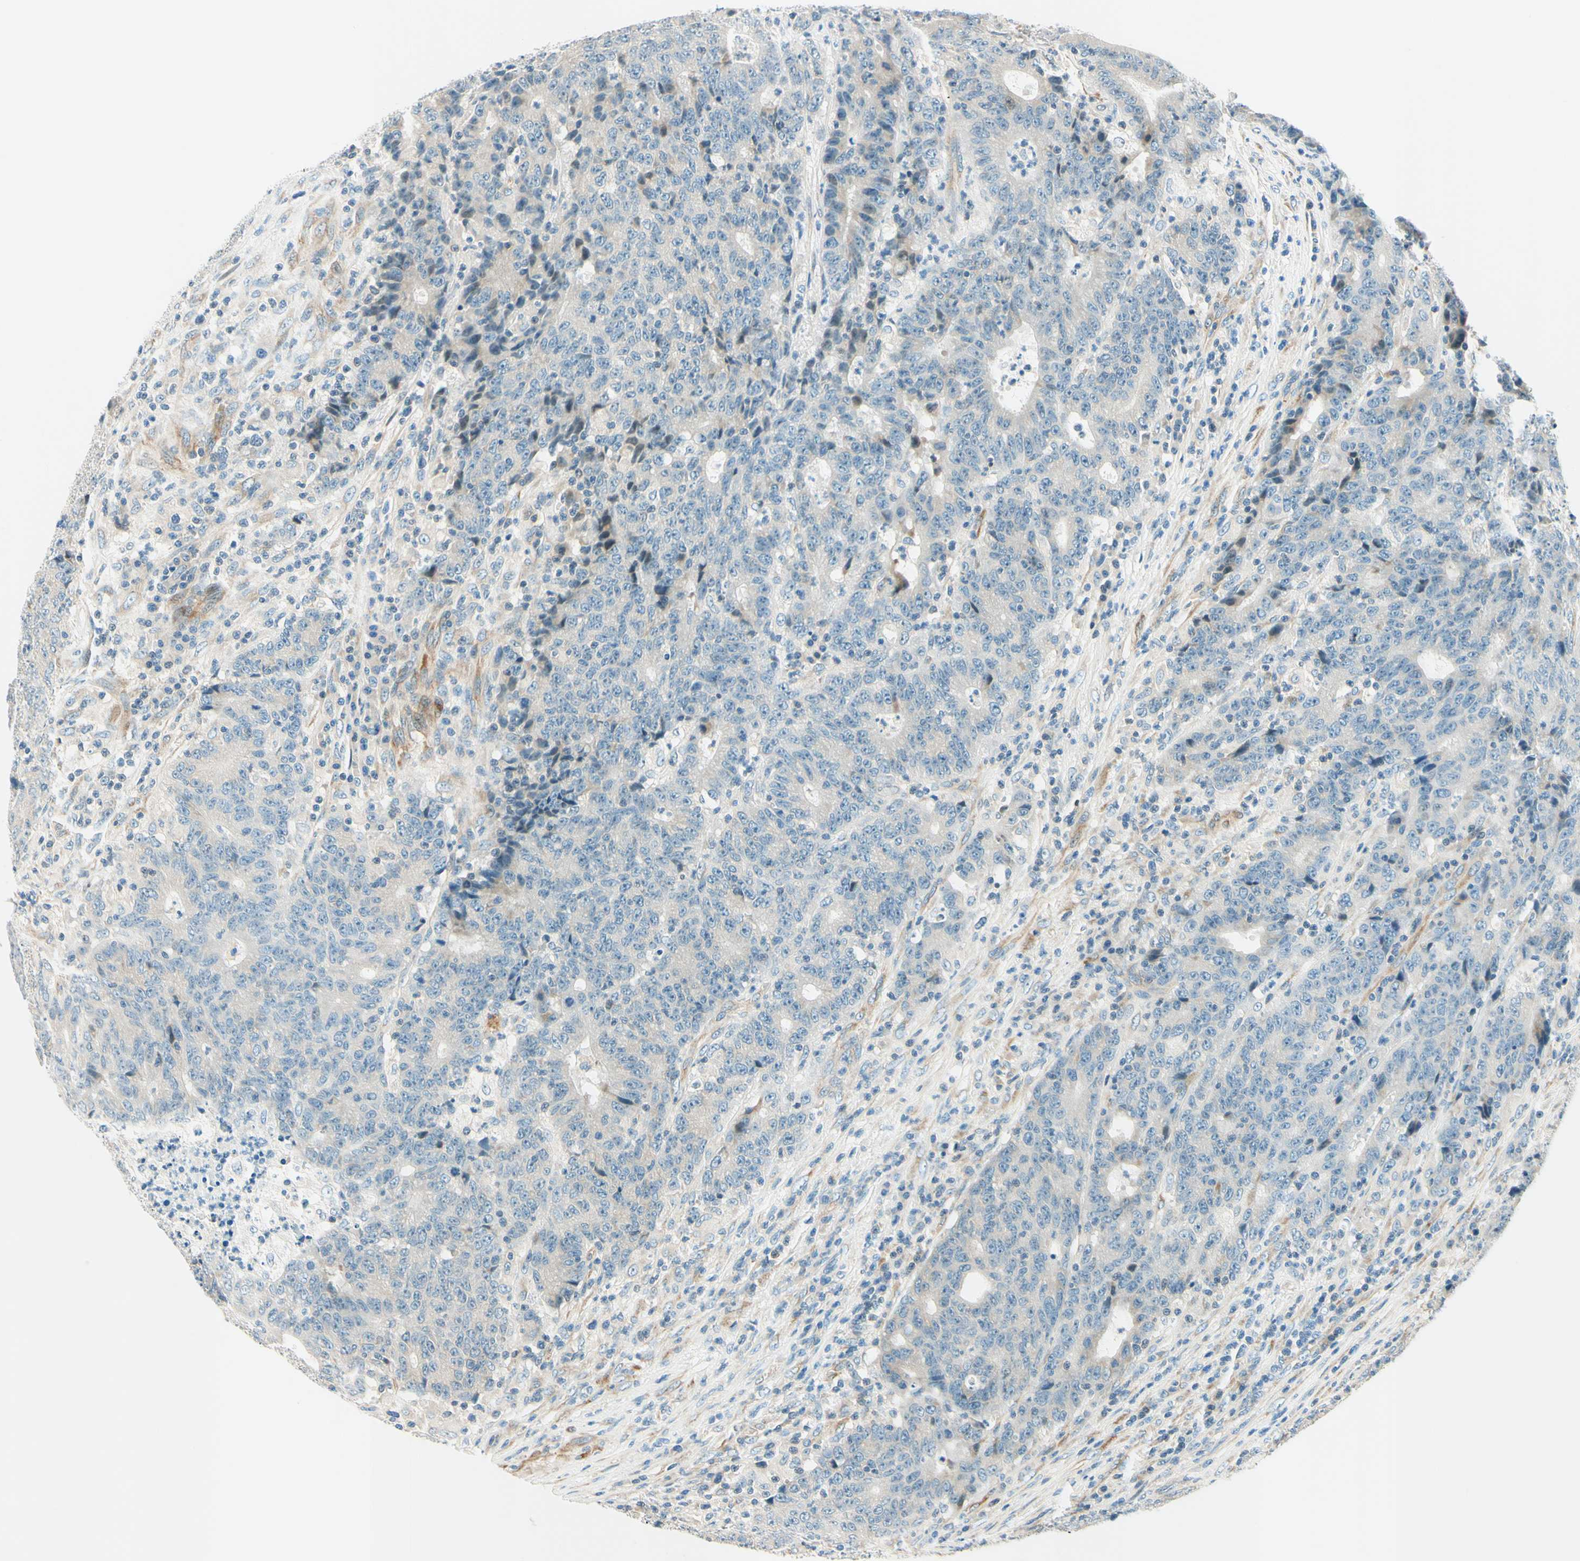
{"staining": {"intensity": "negative", "quantity": "none", "location": "none"}, "tissue": "colorectal cancer", "cell_type": "Tumor cells", "image_type": "cancer", "snomed": [{"axis": "morphology", "description": "Normal tissue, NOS"}, {"axis": "morphology", "description": "Adenocarcinoma, NOS"}, {"axis": "topography", "description": "Colon"}], "caption": "A histopathology image of adenocarcinoma (colorectal) stained for a protein reveals no brown staining in tumor cells.", "gene": "TAOK2", "patient": {"sex": "female", "age": 75}}